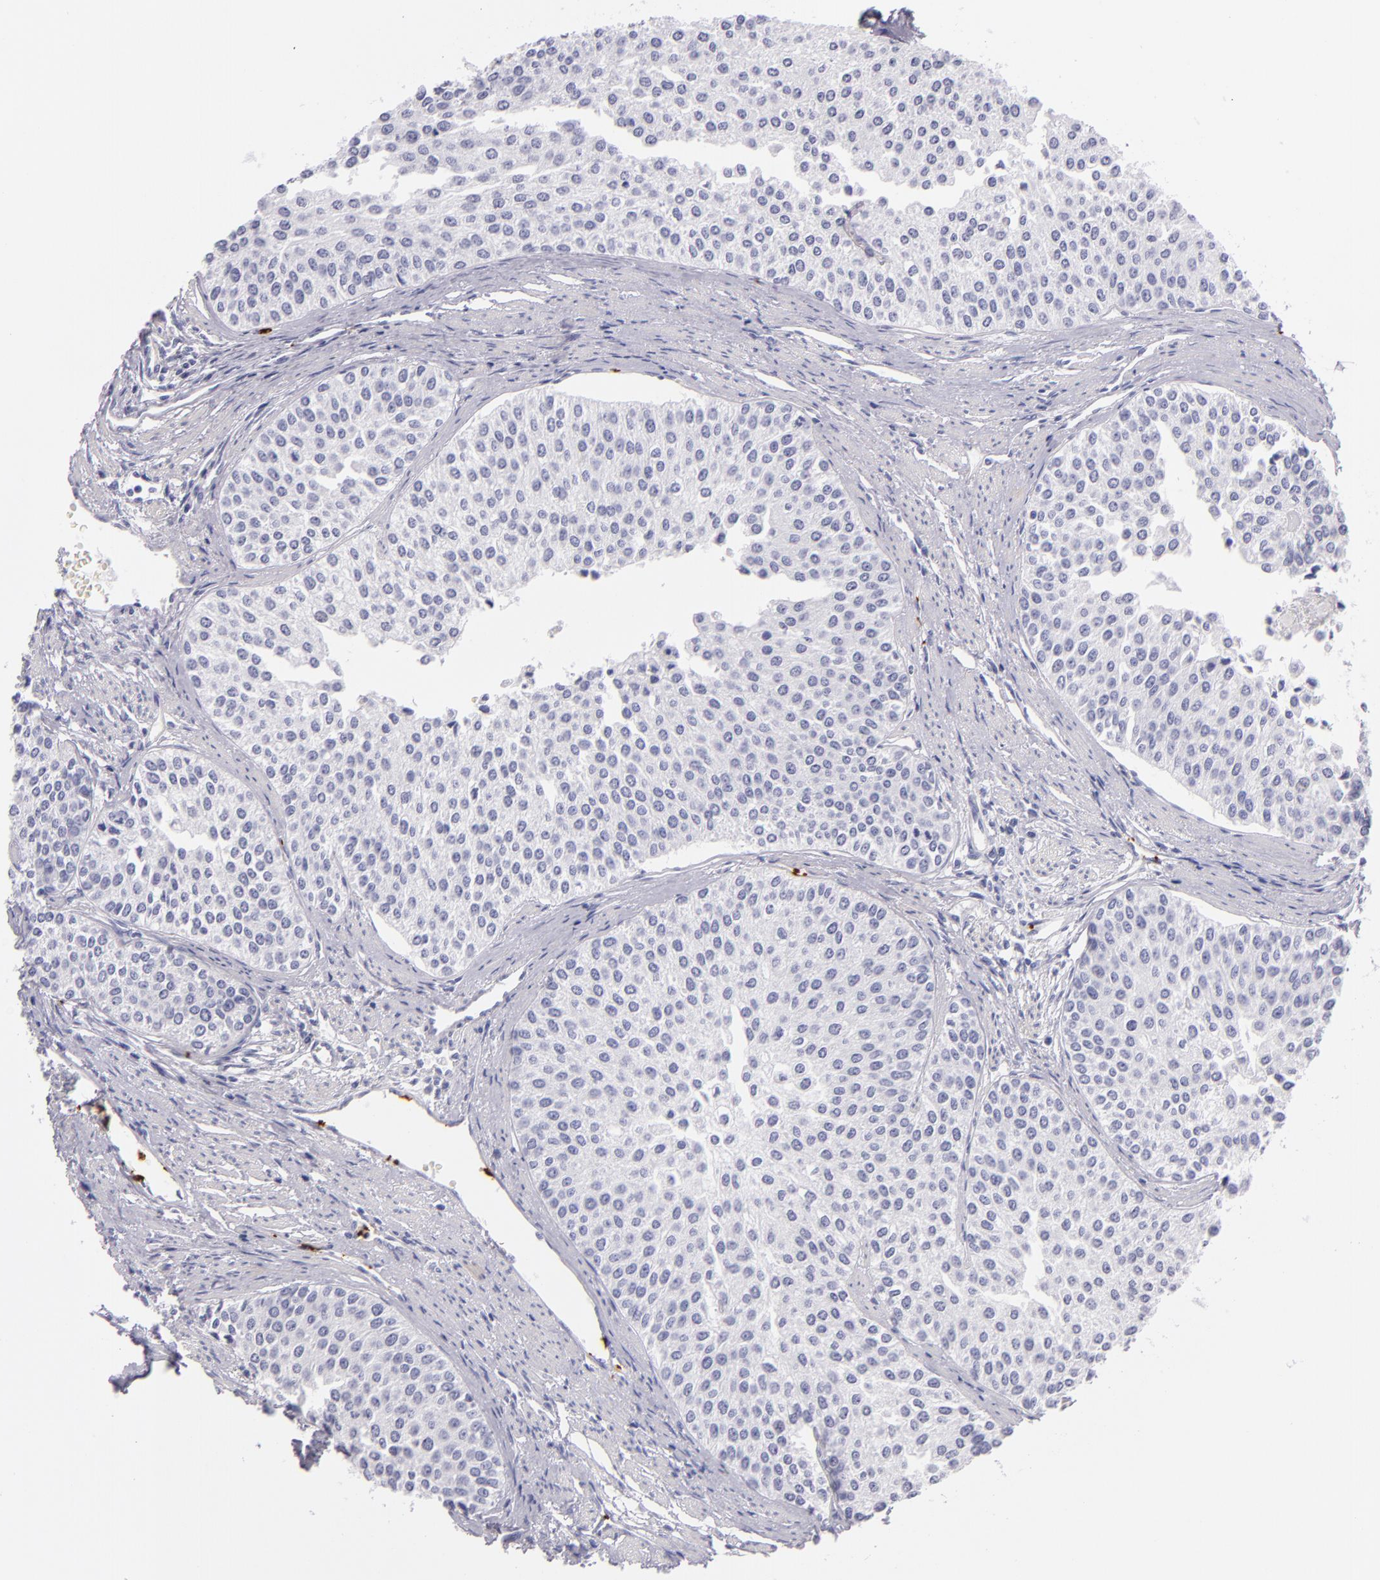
{"staining": {"intensity": "negative", "quantity": "none", "location": "none"}, "tissue": "urothelial cancer", "cell_type": "Tumor cells", "image_type": "cancer", "snomed": [{"axis": "morphology", "description": "Urothelial carcinoma, Low grade"}, {"axis": "topography", "description": "Urinary bladder"}], "caption": "Micrograph shows no significant protein staining in tumor cells of urothelial carcinoma (low-grade).", "gene": "GP1BA", "patient": {"sex": "female", "age": 73}}